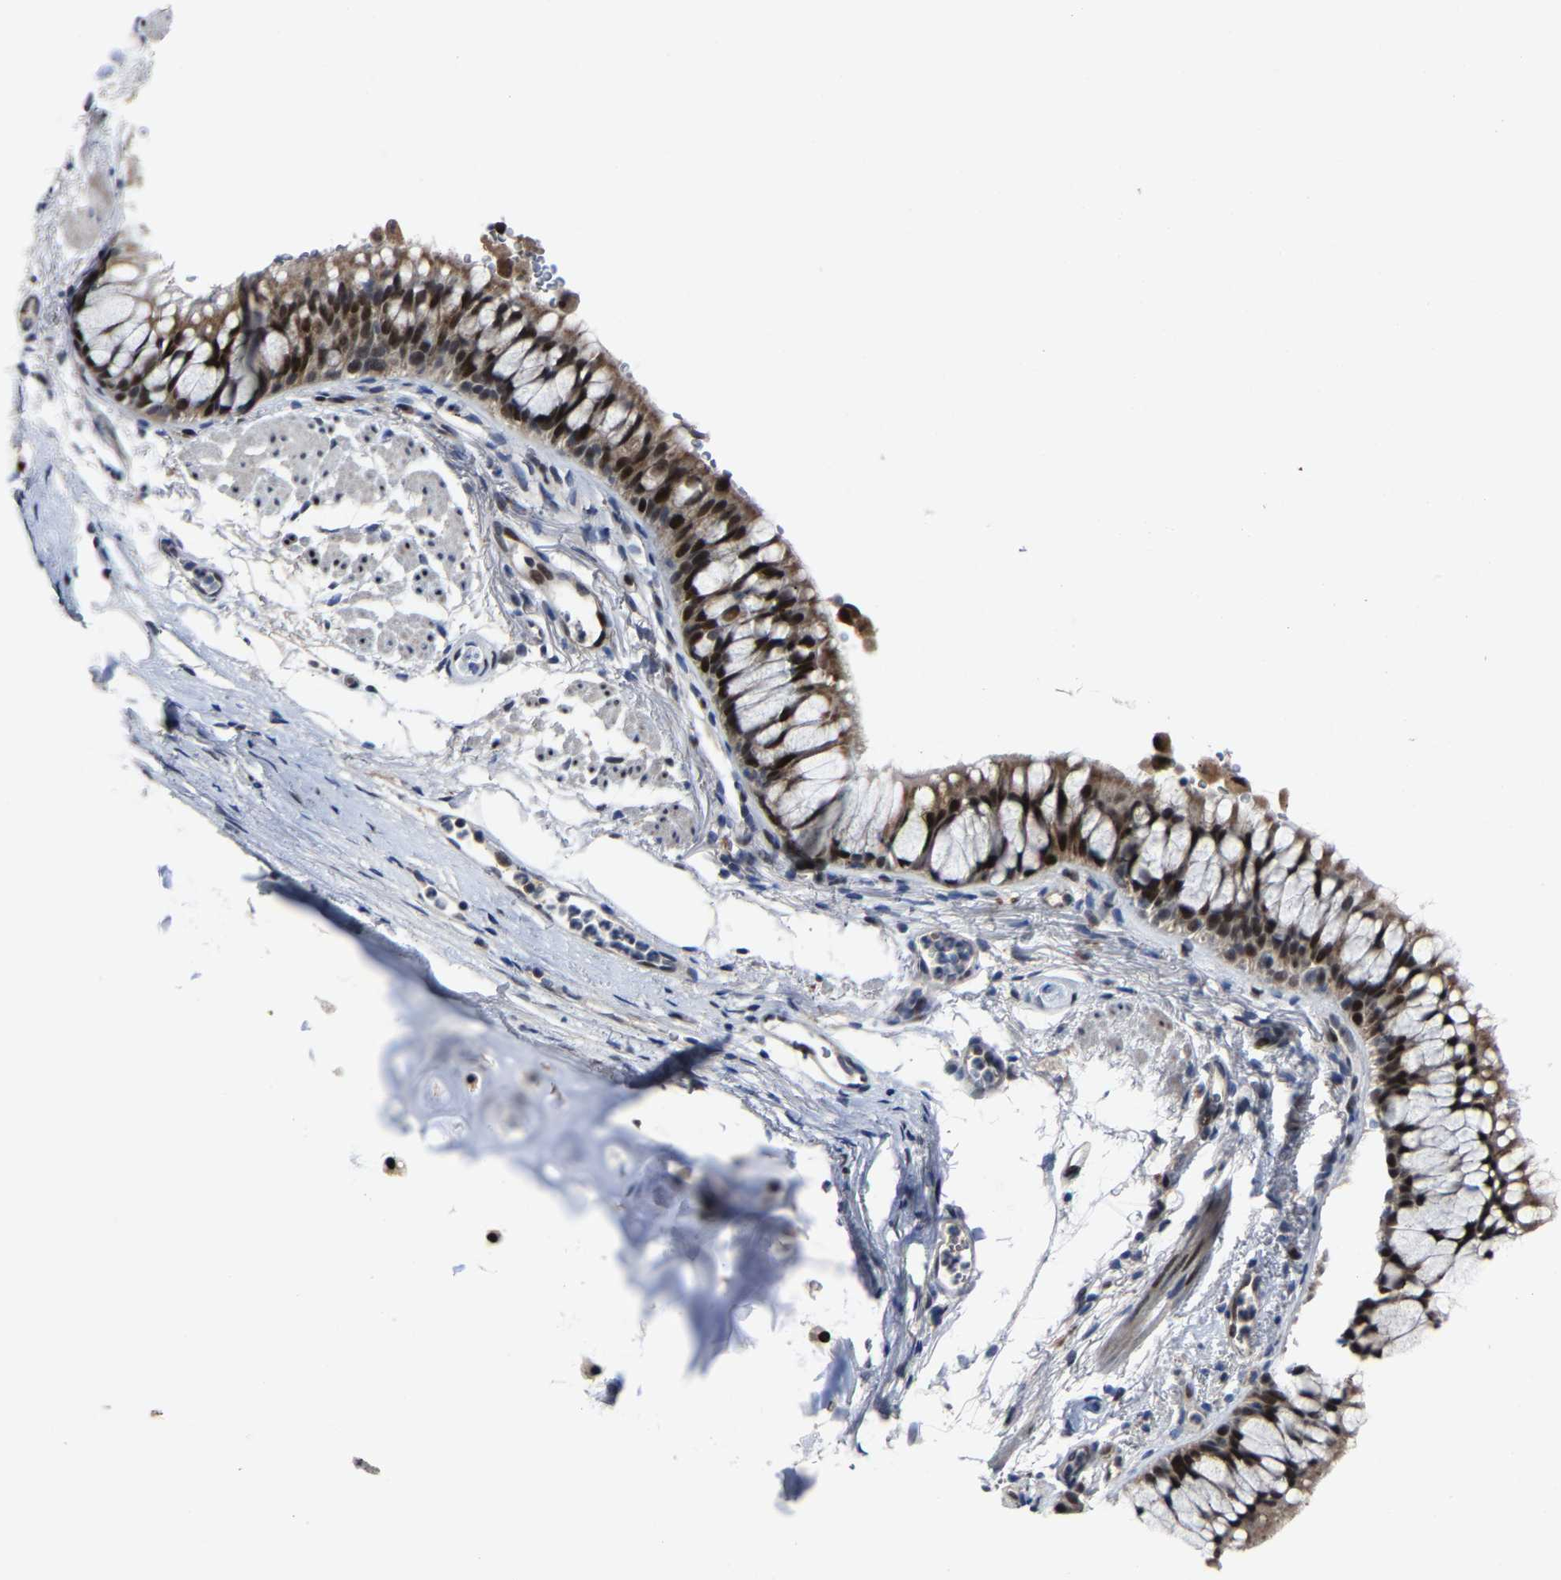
{"staining": {"intensity": "strong", "quantity": ">75%", "location": "cytoplasmic/membranous,nuclear"}, "tissue": "bronchus", "cell_type": "Respiratory epithelial cells", "image_type": "normal", "snomed": [{"axis": "morphology", "description": "Normal tissue, NOS"}, {"axis": "topography", "description": "Cartilage tissue"}, {"axis": "topography", "description": "Bronchus"}], "caption": "Protein staining of unremarkable bronchus demonstrates strong cytoplasmic/membranous,nuclear expression in approximately >75% of respiratory epithelial cells.", "gene": "LSM8", "patient": {"sex": "female", "age": 53}}